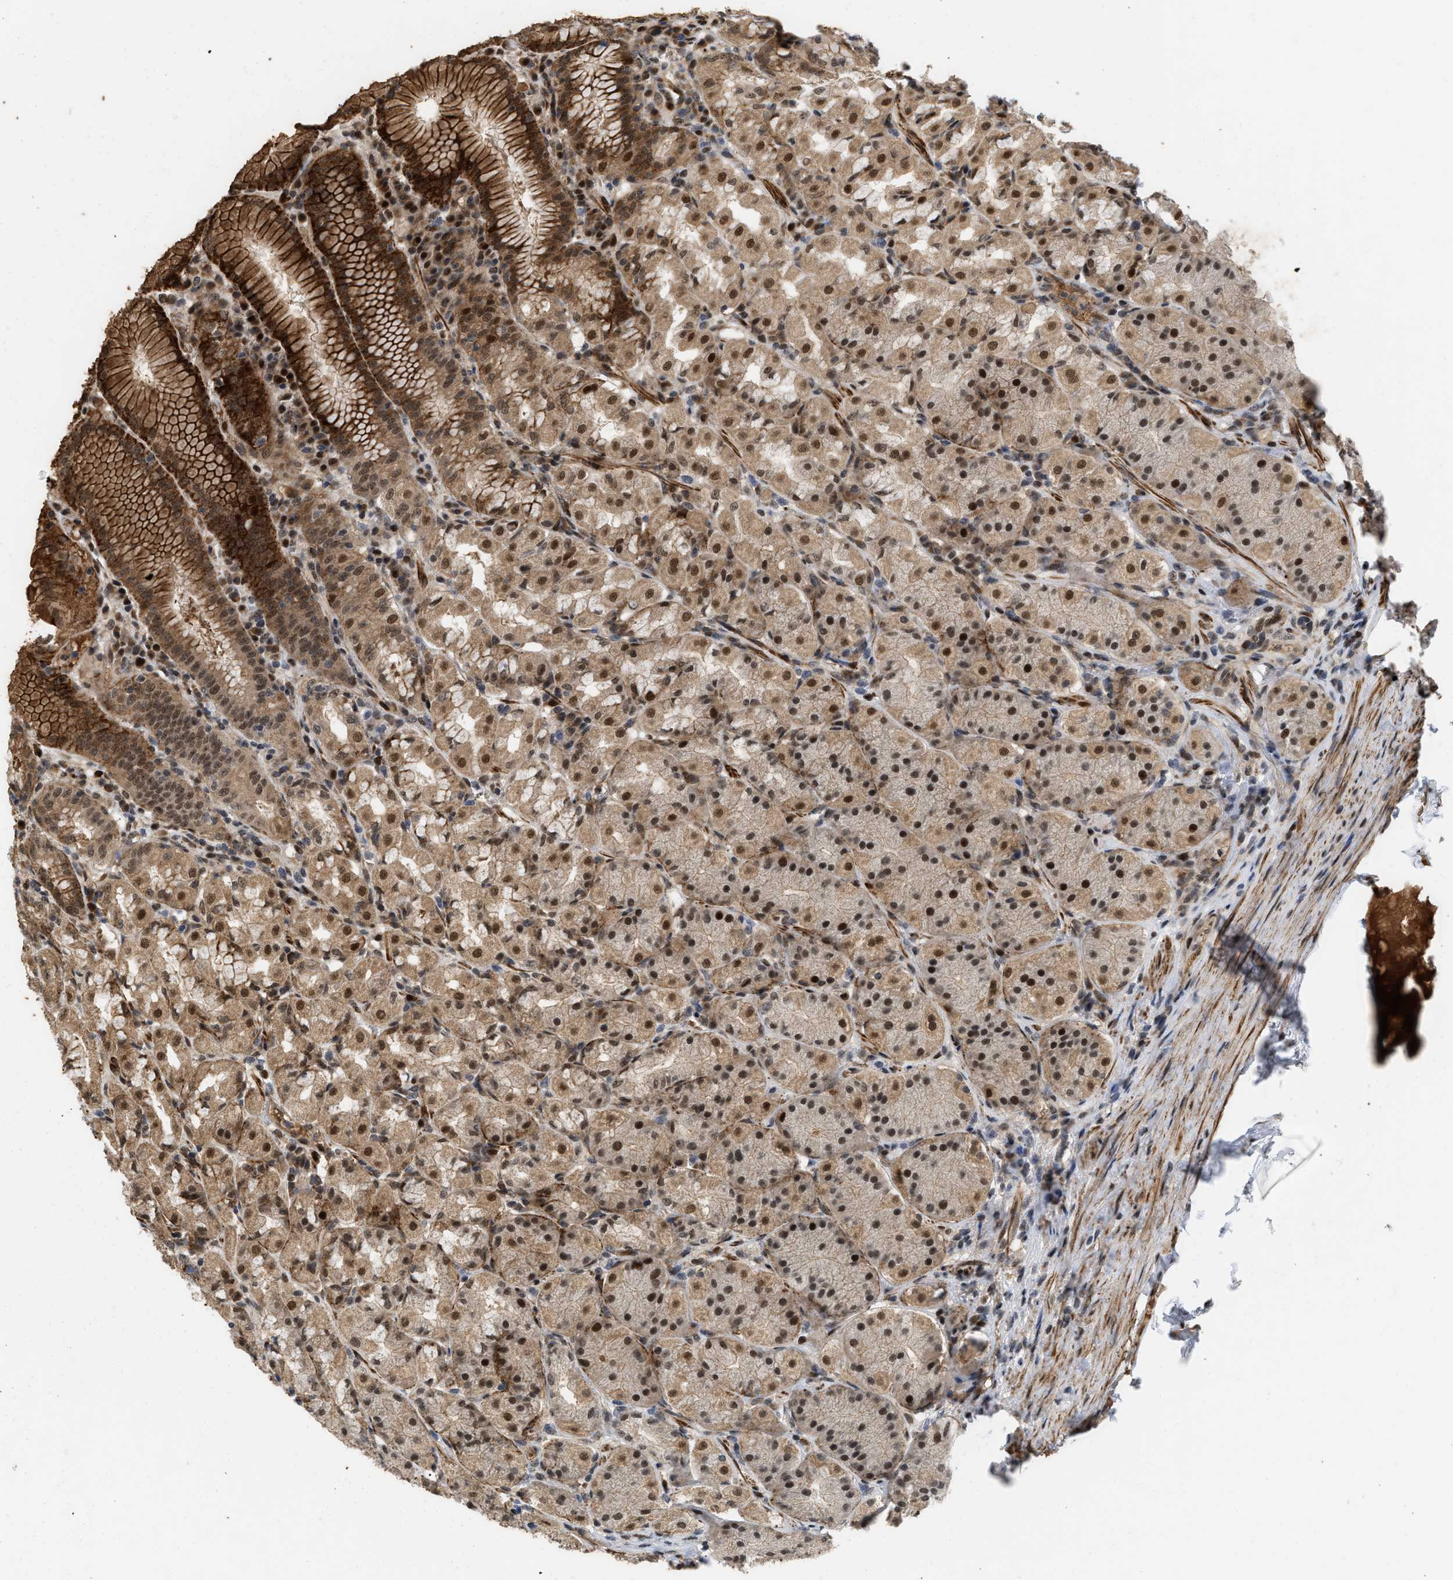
{"staining": {"intensity": "strong", "quantity": ">75%", "location": "cytoplasmic/membranous,nuclear"}, "tissue": "stomach", "cell_type": "Glandular cells", "image_type": "normal", "snomed": [{"axis": "morphology", "description": "Normal tissue, NOS"}, {"axis": "topography", "description": "Stomach"}, {"axis": "topography", "description": "Stomach, lower"}], "caption": "Protein expression analysis of benign stomach displays strong cytoplasmic/membranous,nuclear staining in about >75% of glandular cells. The protein is stained brown, and the nuclei are stained in blue (DAB (3,3'-diaminobenzidine) IHC with brightfield microscopy, high magnification).", "gene": "ANKRD11", "patient": {"sex": "female", "age": 56}}